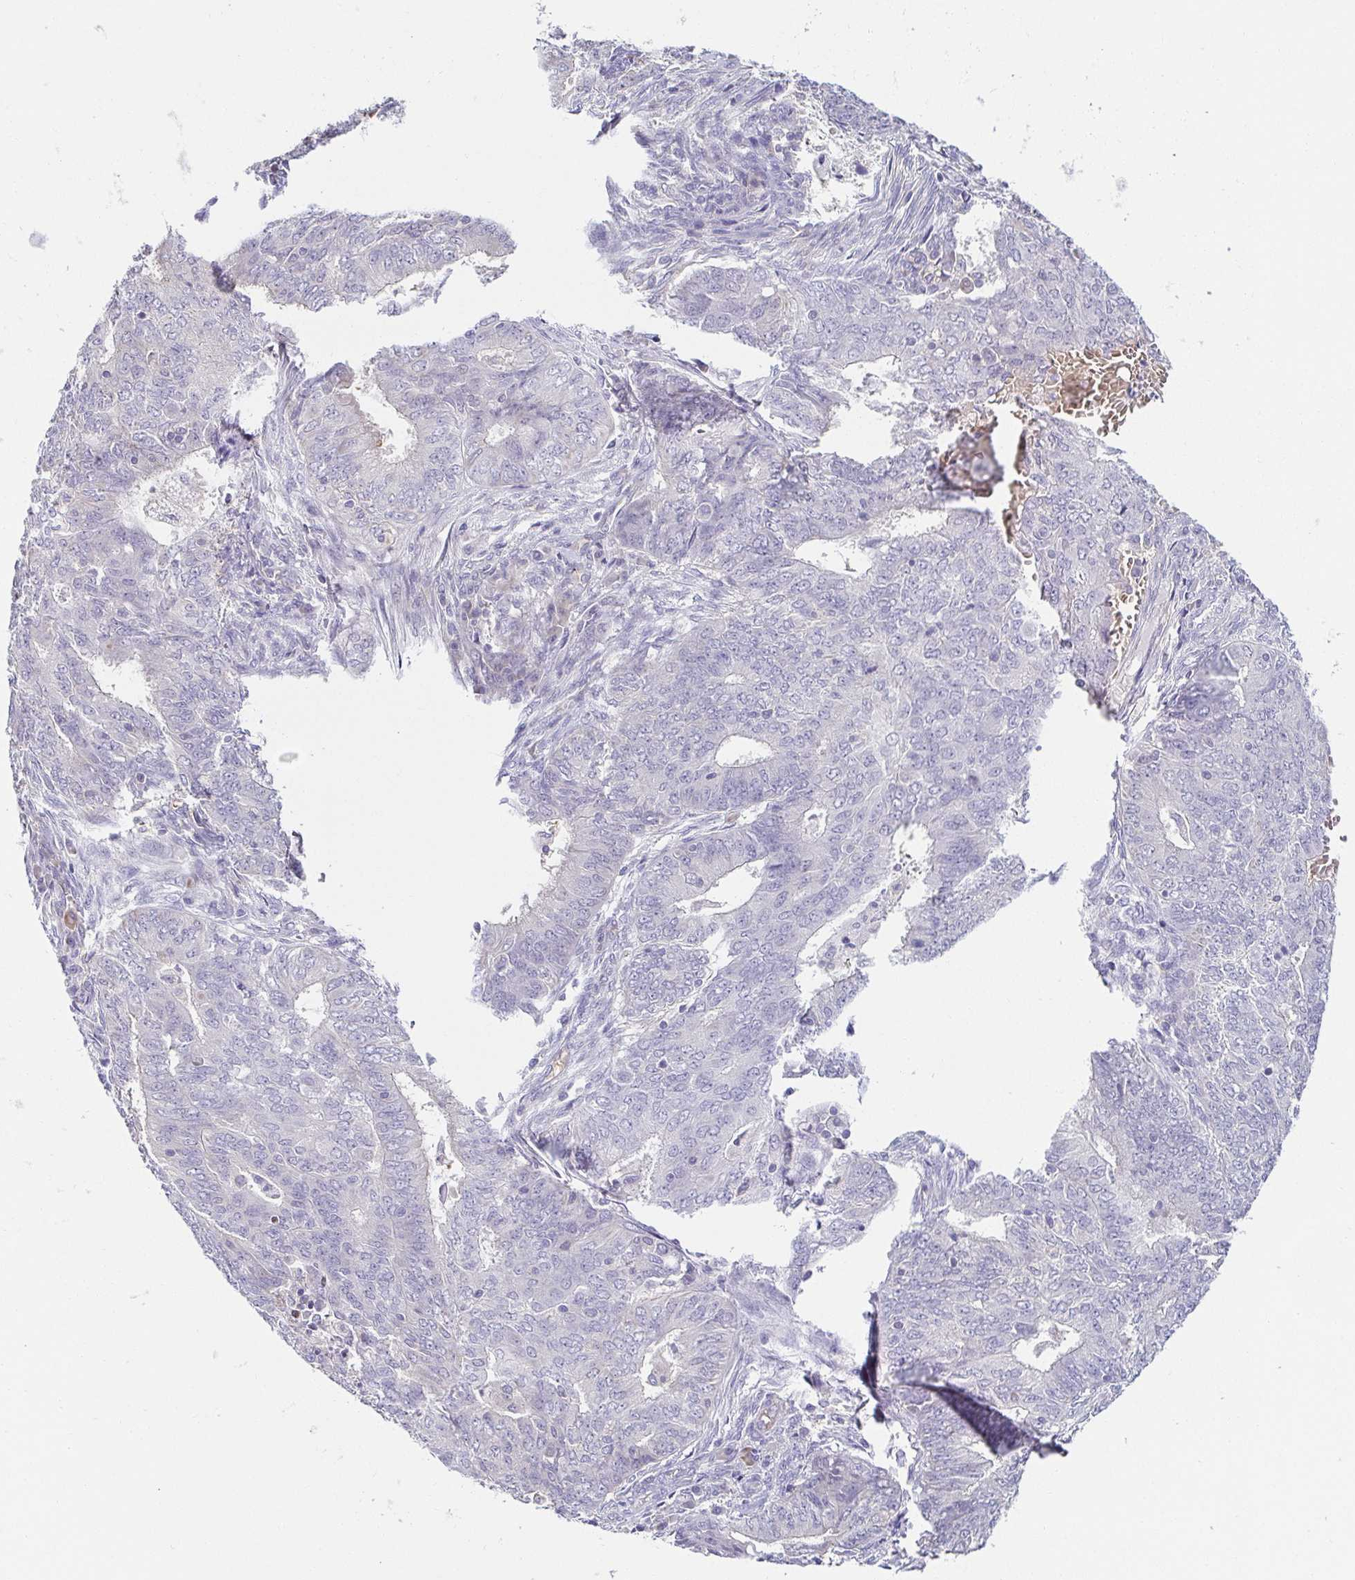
{"staining": {"intensity": "negative", "quantity": "none", "location": "none"}, "tissue": "endometrial cancer", "cell_type": "Tumor cells", "image_type": "cancer", "snomed": [{"axis": "morphology", "description": "Adenocarcinoma, NOS"}, {"axis": "topography", "description": "Endometrium"}], "caption": "The photomicrograph shows no staining of tumor cells in endometrial cancer (adenocarcinoma).", "gene": "FAM162B", "patient": {"sex": "female", "age": 62}}